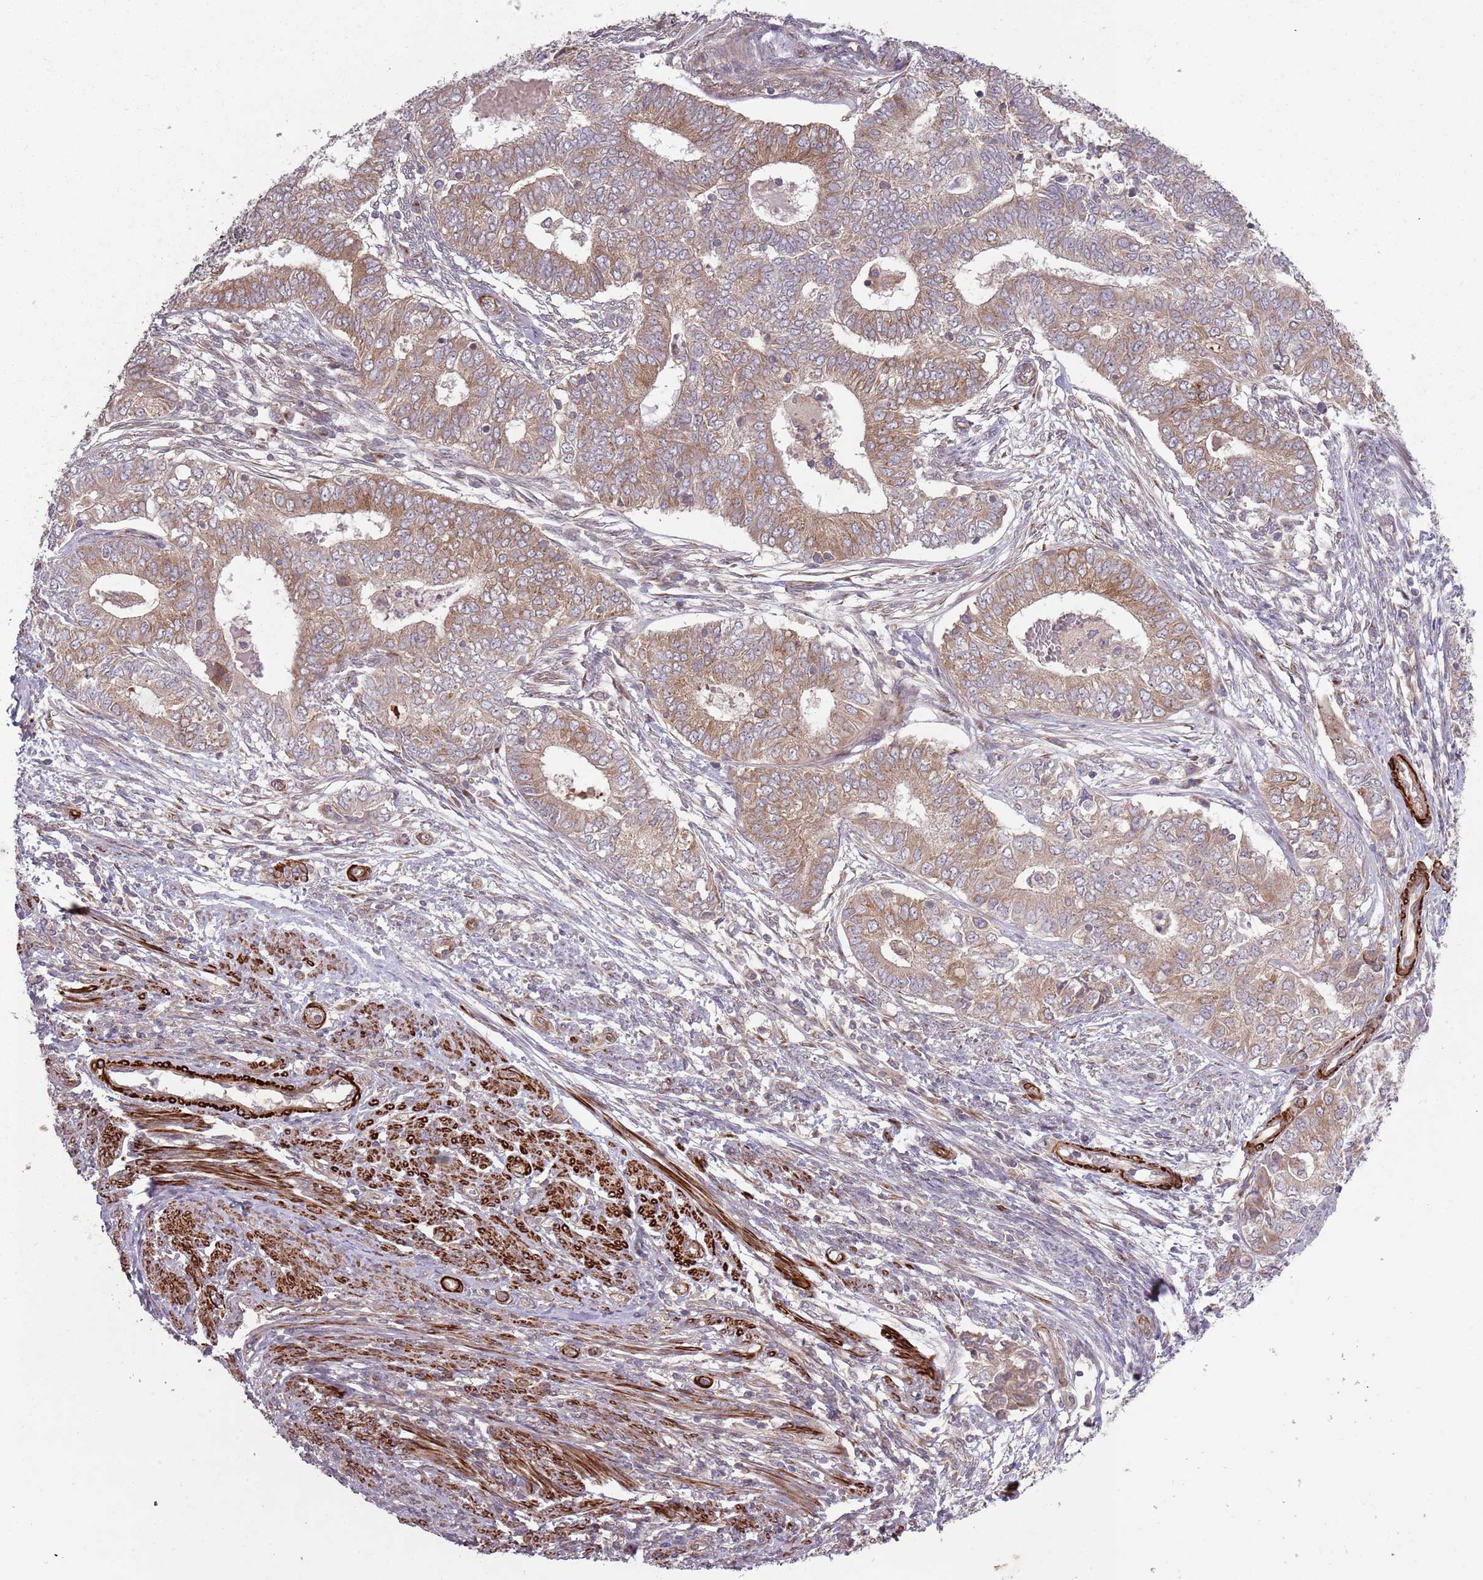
{"staining": {"intensity": "weak", "quantity": ">75%", "location": "cytoplasmic/membranous"}, "tissue": "endometrial cancer", "cell_type": "Tumor cells", "image_type": "cancer", "snomed": [{"axis": "morphology", "description": "Adenocarcinoma, NOS"}, {"axis": "topography", "description": "Endometrium"}], "caption": "Brown immunohistochemical staining in human endometrial cancer (adenocarcinoma) shows weak cytoplasmic/membranous positivity in about >75% of tumor cells.", "gene": "PLD6", "patient": {"sex": "female", "age": 62}}